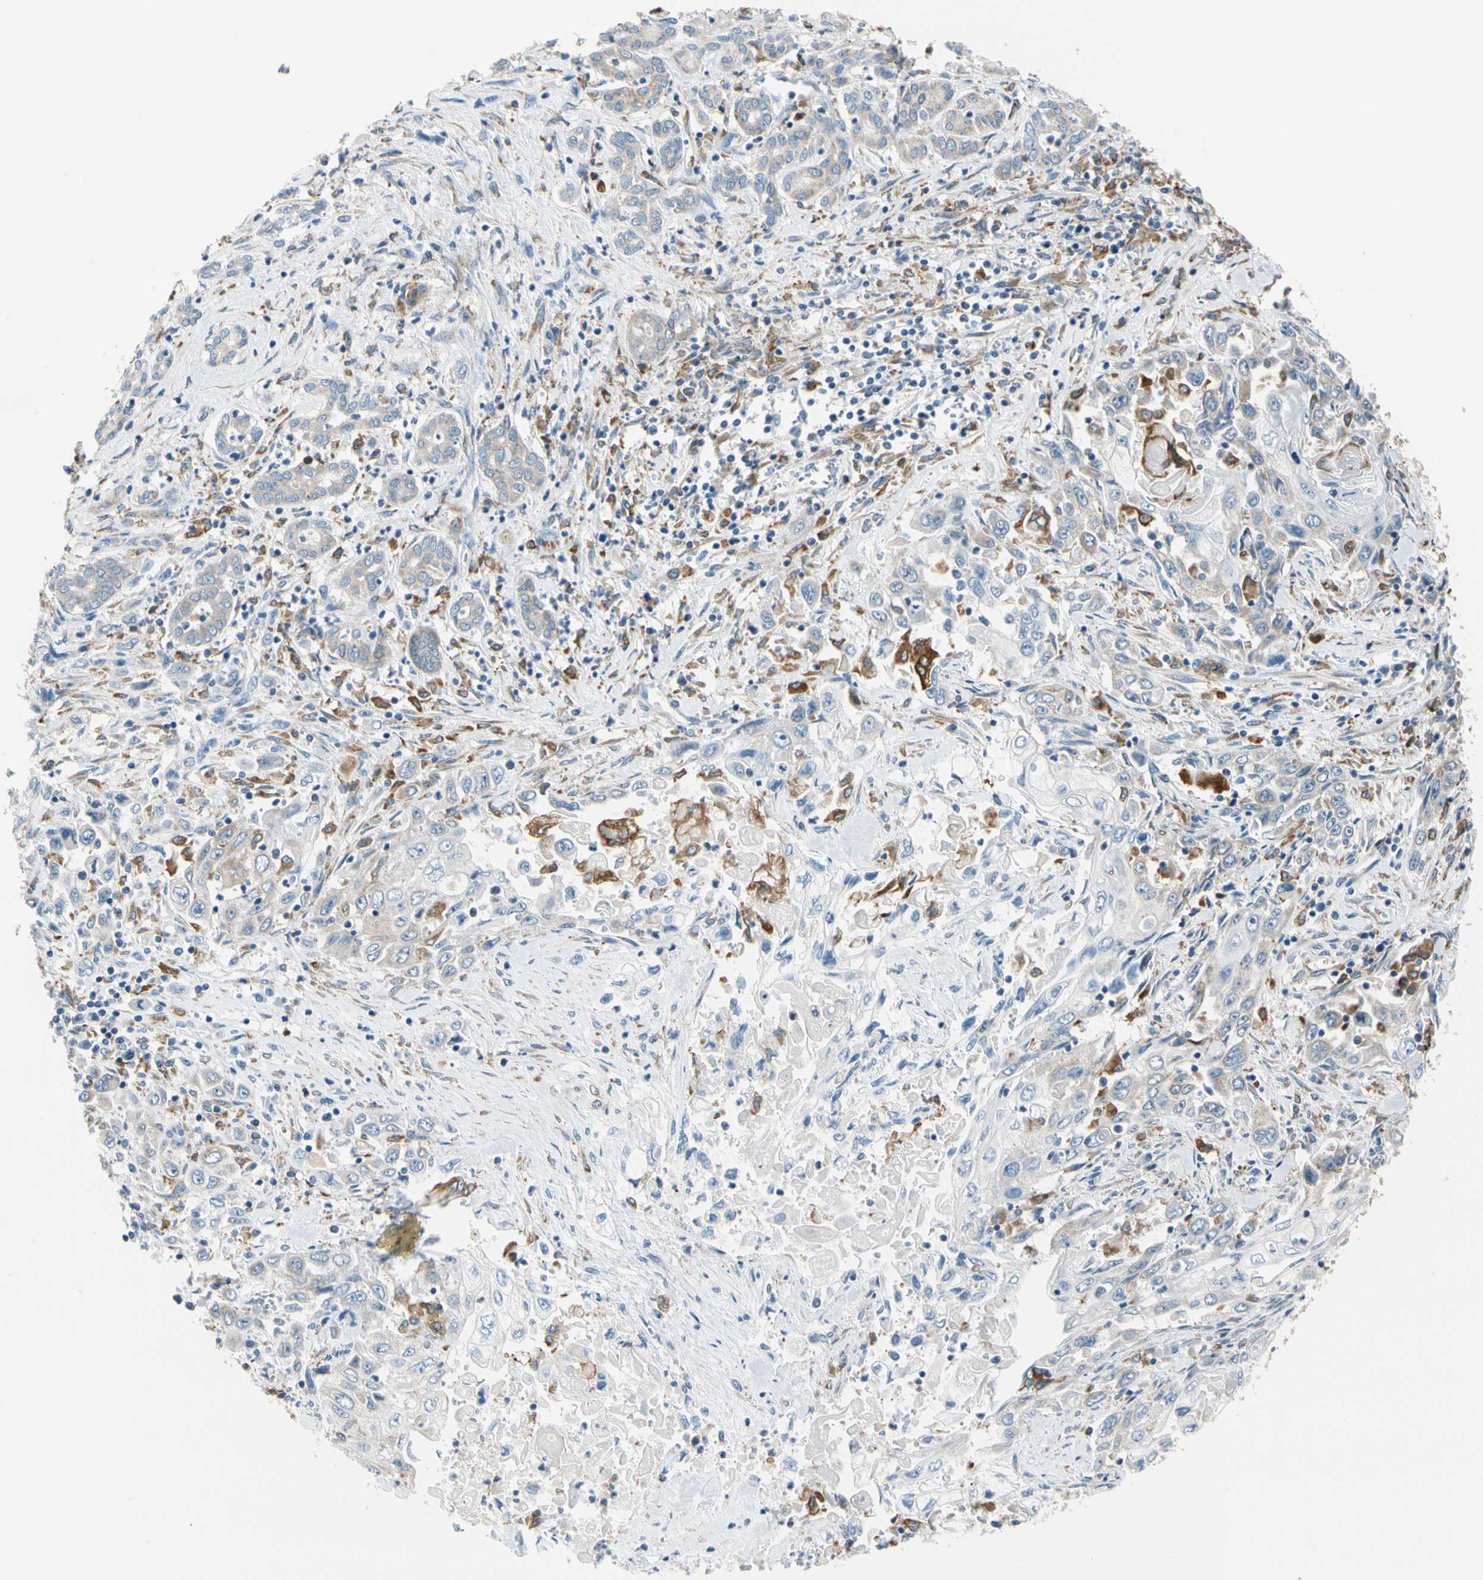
{"staining": {"intensity": "weak", "quantity": "<25%", "location": "cytoplasmic/membranous"}, "tissue": "pancreatic cancer", "cell_type": "Tumor cells", "image_type": "cancer", "snomed": [{"axis": "morphology", "description": "Adenocarcinoma, NOS"}, {"axis": "topography", "description": "Pancreas"}], "caption": "Human pancreatic adenocarcinoma stained for a protein using immunohistochemistry reveals no staining in tumor cells.", "gene": "LRPAP1", "patient": {"sex": "male", "age": 70}}